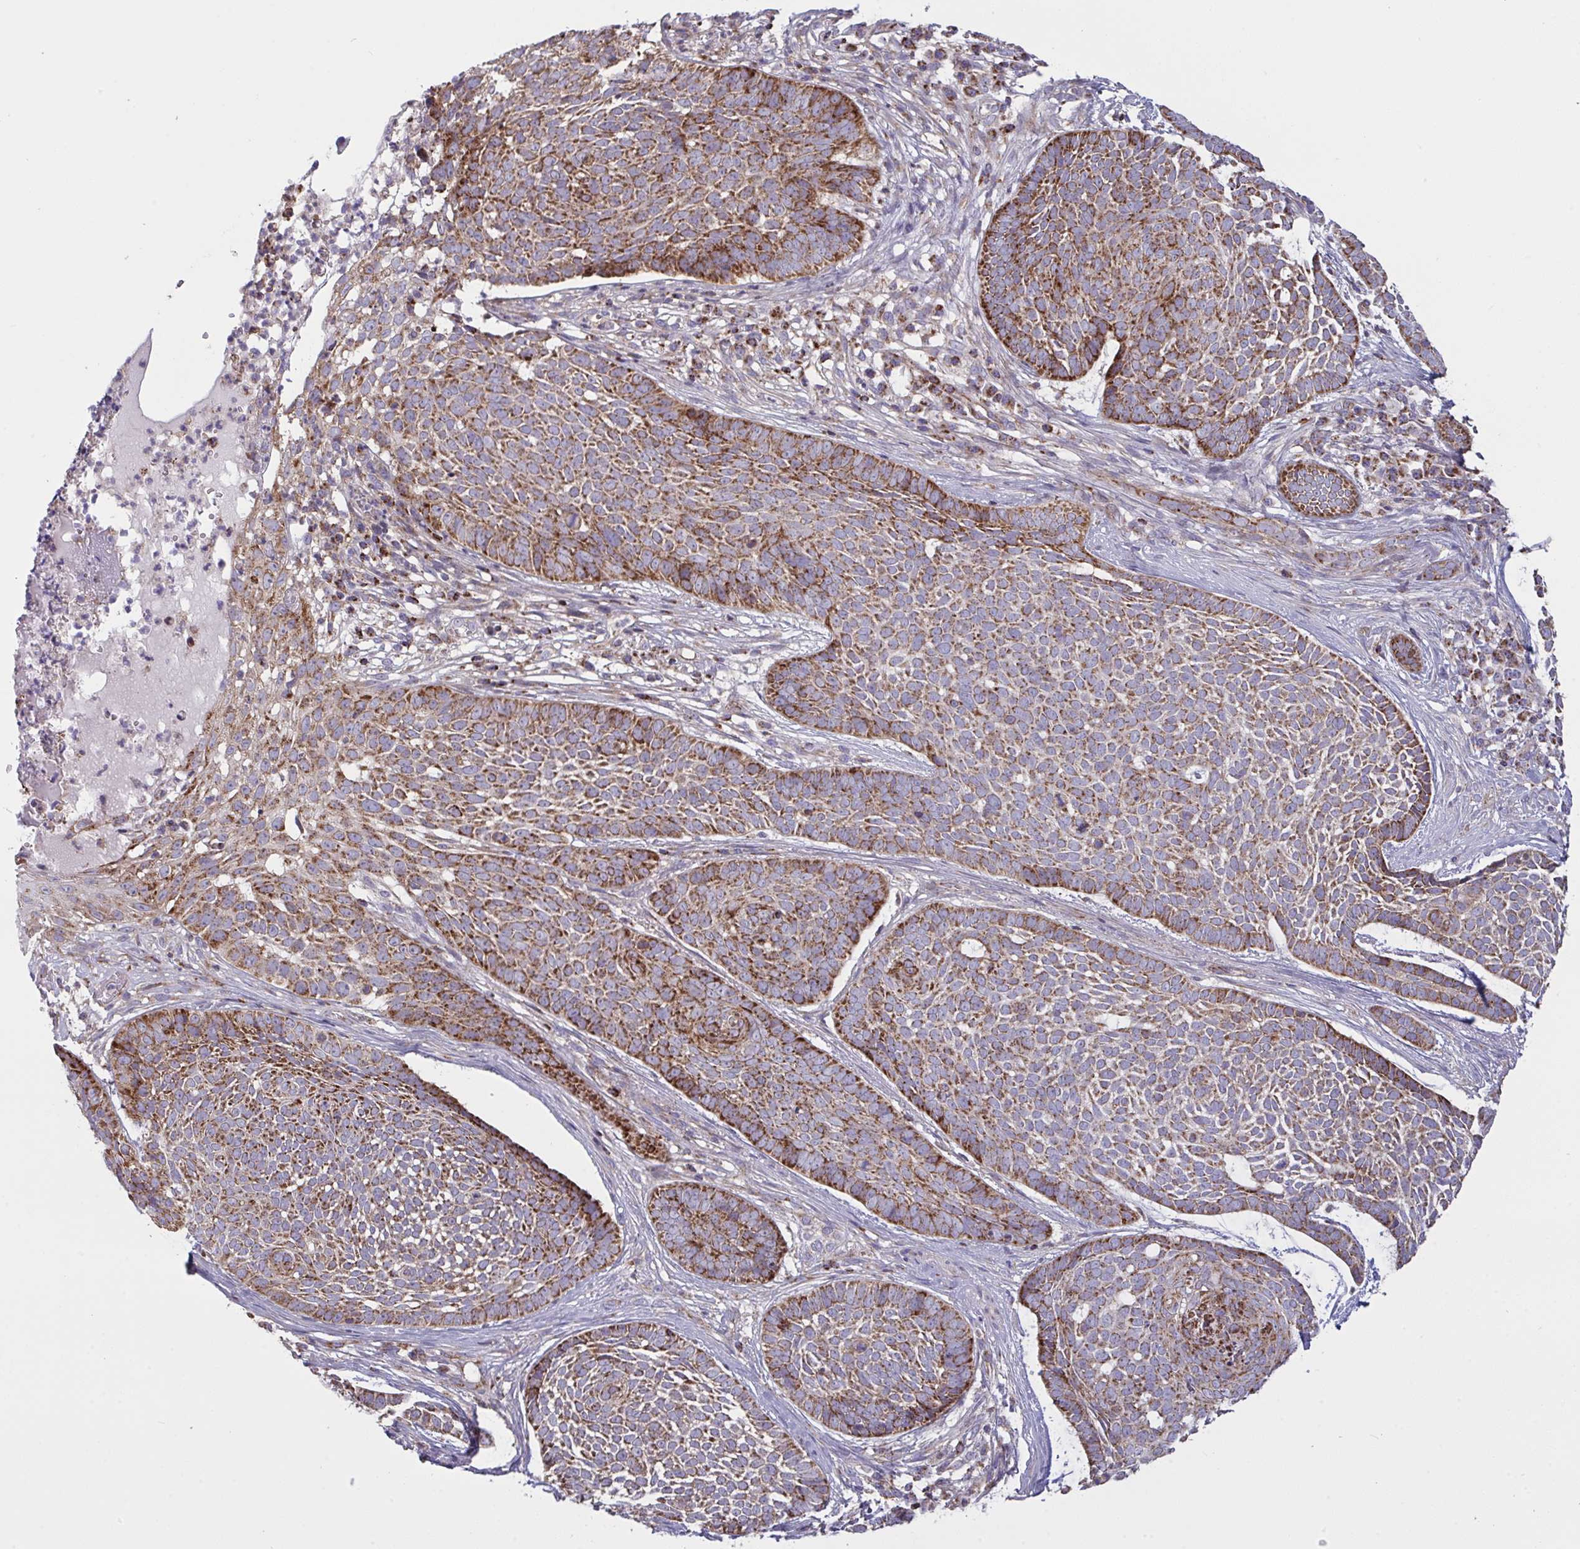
{"staining": {"intensity": "strong", "quantity": ">75%", "location": "cytoplasmic/membranous"}, "tissue": "skin cancer", "cell_type": "Tumor cells", "image_type": "cancer", "snomed": [{"axis": "morphology", "description": "Basal cell carcinoma"}, {"axis": "topography", "description": "Skin"}], "caption": "High-power microscopy captured an IHC histopathology image of skin cancer (basal cell carcinoma), revealing strong cytoplasmic/membranous staining in approximately >75% of tumor cells. The staining is performed using DAB (3,3'-diaminobenzidine) brown chromogen to label protein expression. The nuclei are counter-stained blue using hematoxylin.", "gene": "MICOS10", "patient": {"sex": "female", "age": 89}}